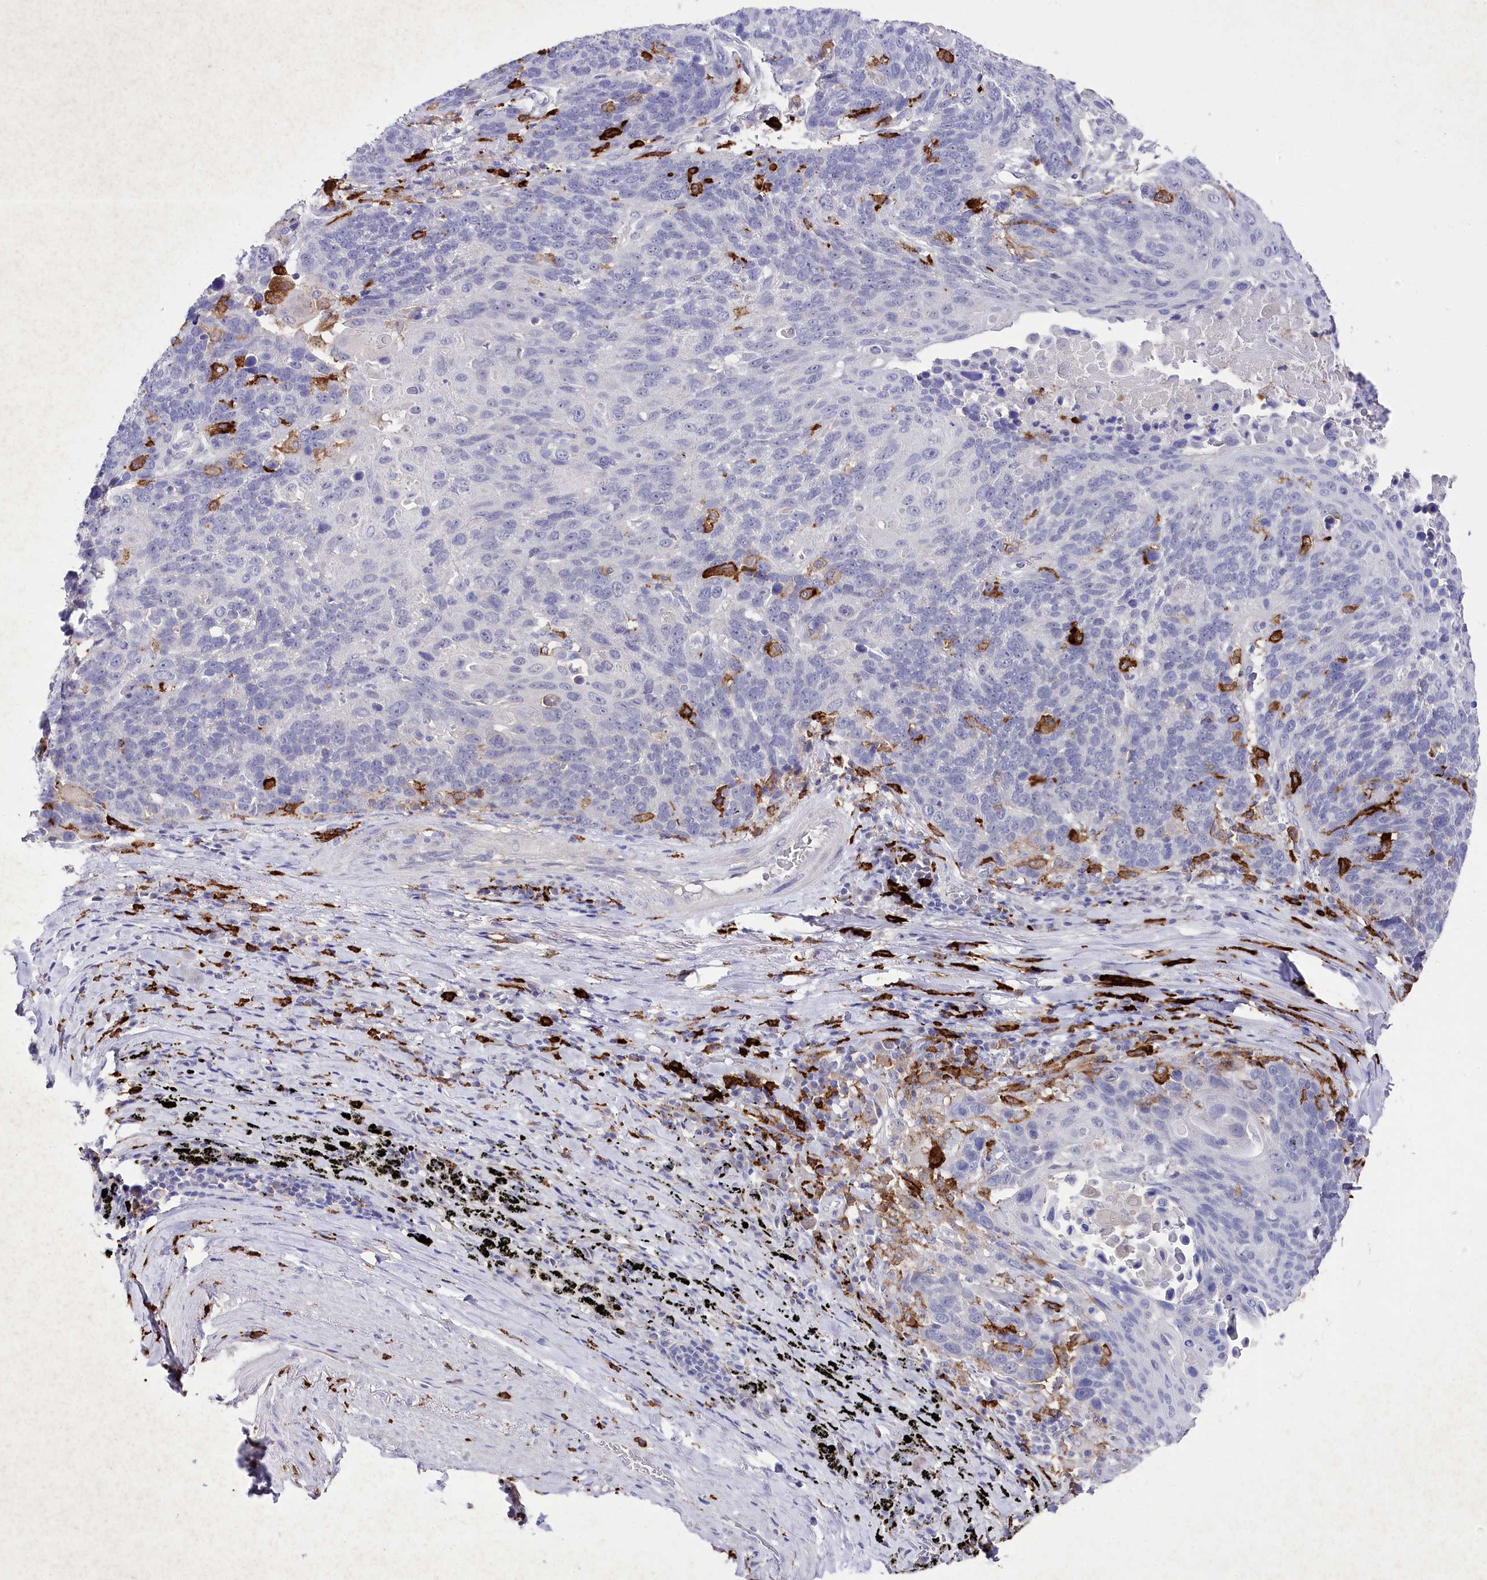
{"staining": {"intensity": "negative", "quantity": "none", "location": "none"}, "tissue": "lung cancer", "cell_type": "Tumor cells", "image_type": "cancer", "snomed": [{"axis": "morphology", "description": "Squamous cell carcinoma, NOS"}, {"axis": "topography", "description": "Lung"}], "caption": "This is an immunohistochemistry micrograph of human lung cancer. There is no staining in tumor cells.", "gene": "CLEC4M", "patient": {"sex": "male", "age": 66}}